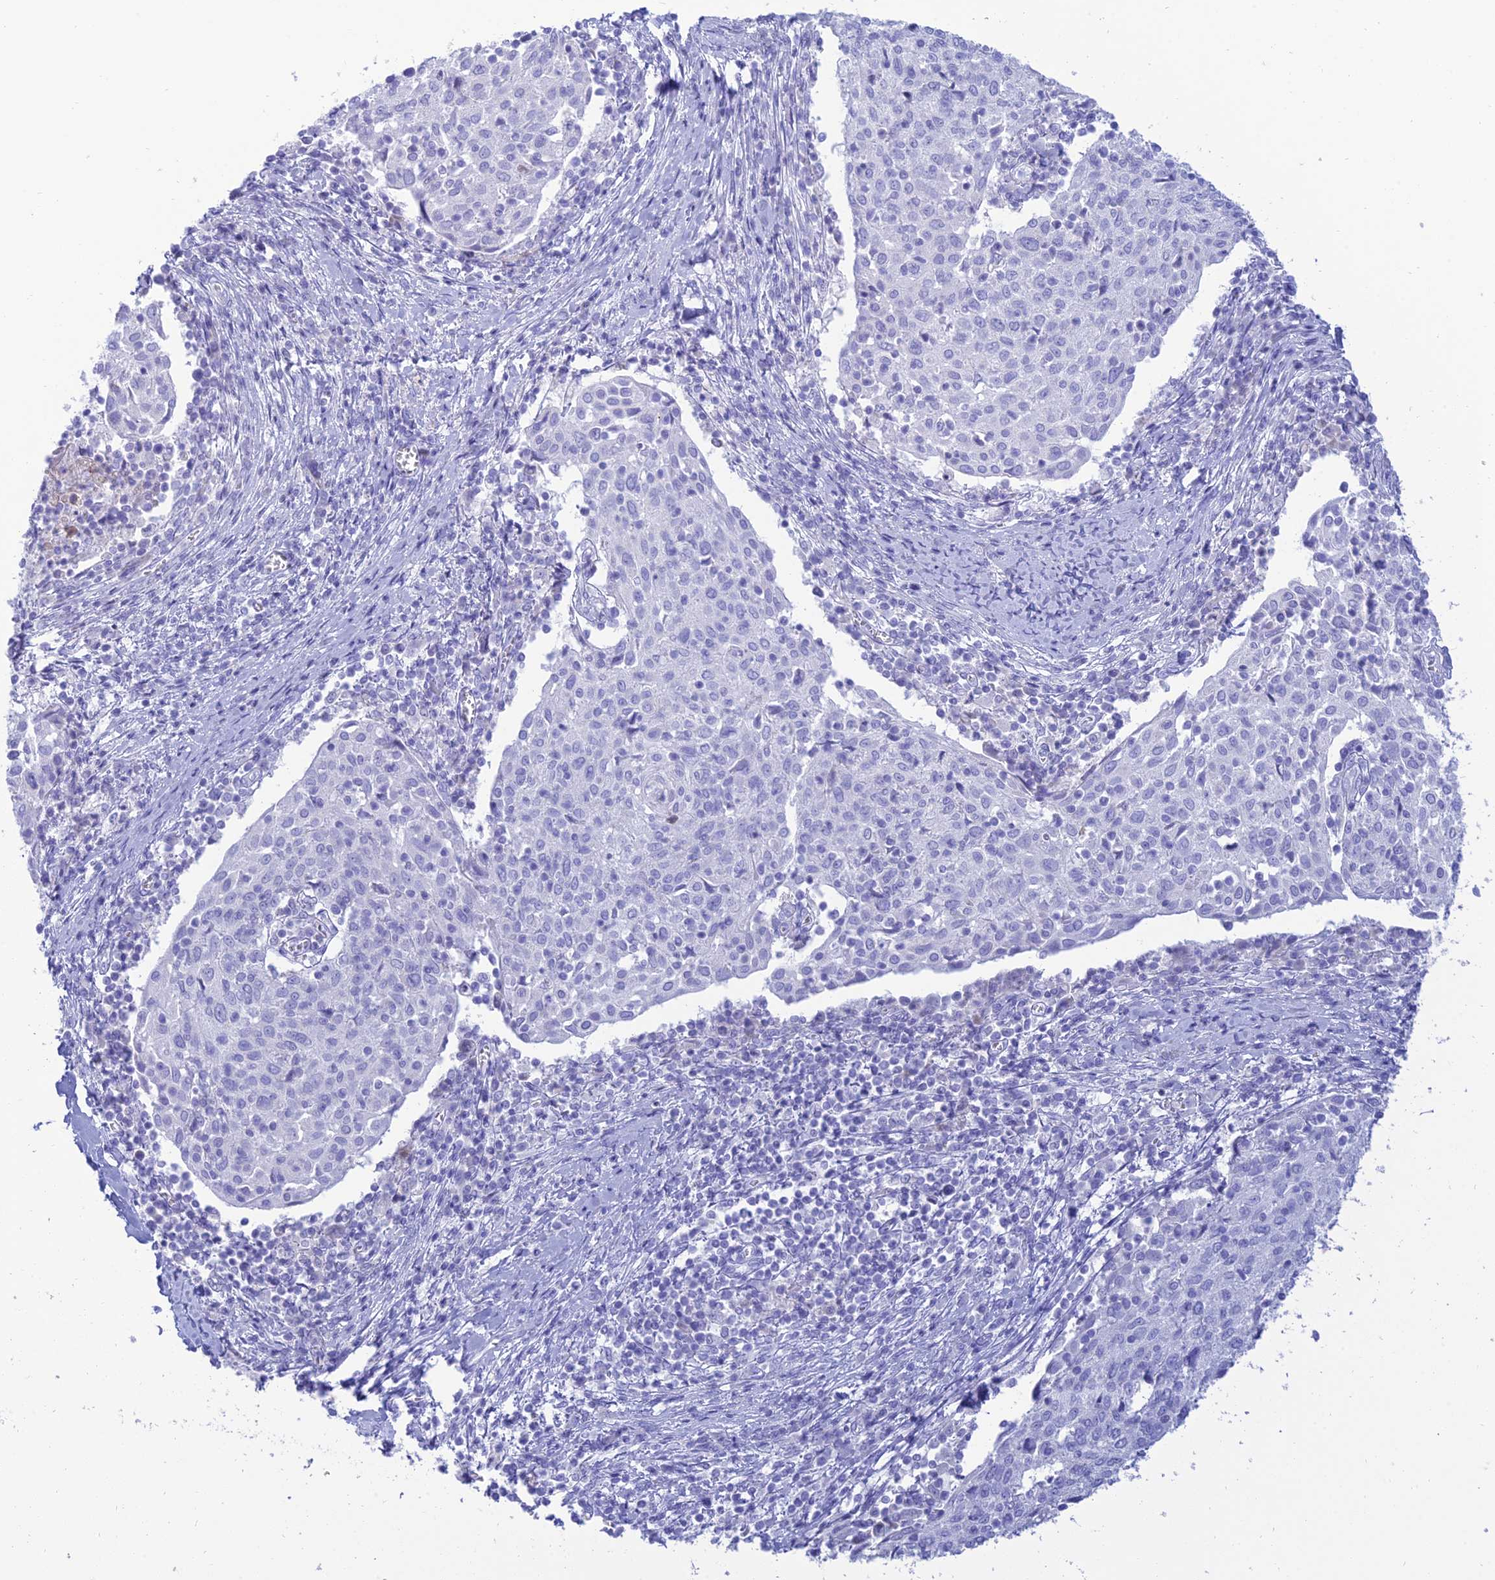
{"staining": {"intensity": "negative", "quantity": "none", "location": "none"}, "tissue": "cervical cancer", "cell_type": "Tumor cells", "image_type": "cancer", "snomed": [{"axis": "morphology", "description": "Squamous cell carcinoma, NOS"}, {"axis": "topography", "description": "Cervix"}], "caption": "Immunohistochemical staining of human cervical cancer demonstrates no significant expression in tumor cells. (DAB (3,3'-diaminobenzidine) immunohistochemistry (IHC), high magnification).", "gene": "MAL2", "patient": {"sex": "female", "age": 52}}